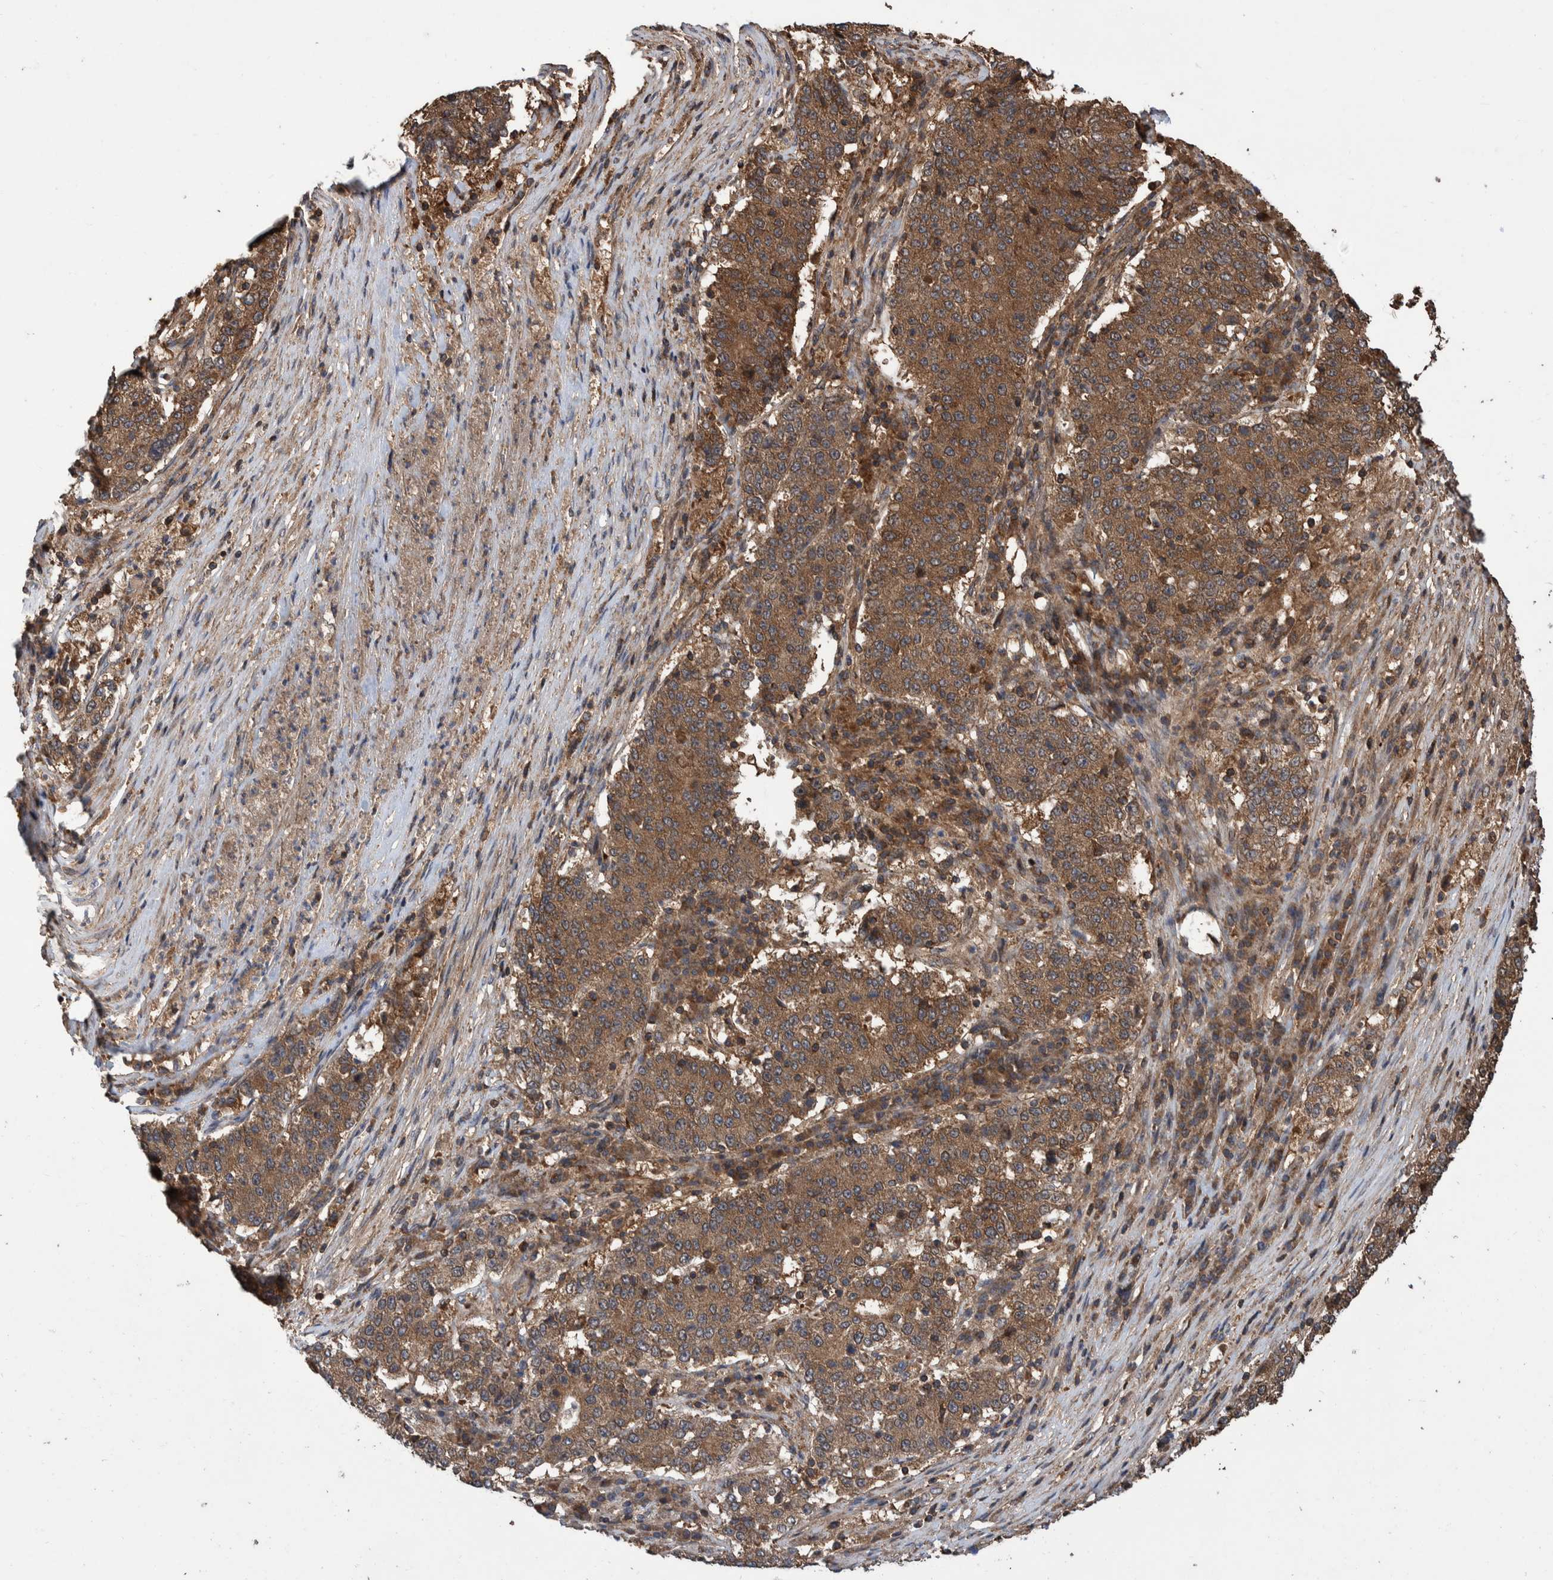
{"staining": {"intensity": "moderate", "quantity": ">75%", "location": "cytoplasmic/membranous"}, "tissue": "stomach cancer", "cell_type": "Tumor cells", "image_type": "cancer", "snomed": [{"axis": "morphology", "description": "Adenocarcinoma, NOS"}, {"axis": "topography", "description": "Stomach"}], "caption": "Human adenocarcinoma (stomach) stained with a protein marker reveals moderate staining in tumor cells.", "gene": "VBP1", "patient": {"sex": "male", "age": 59}}